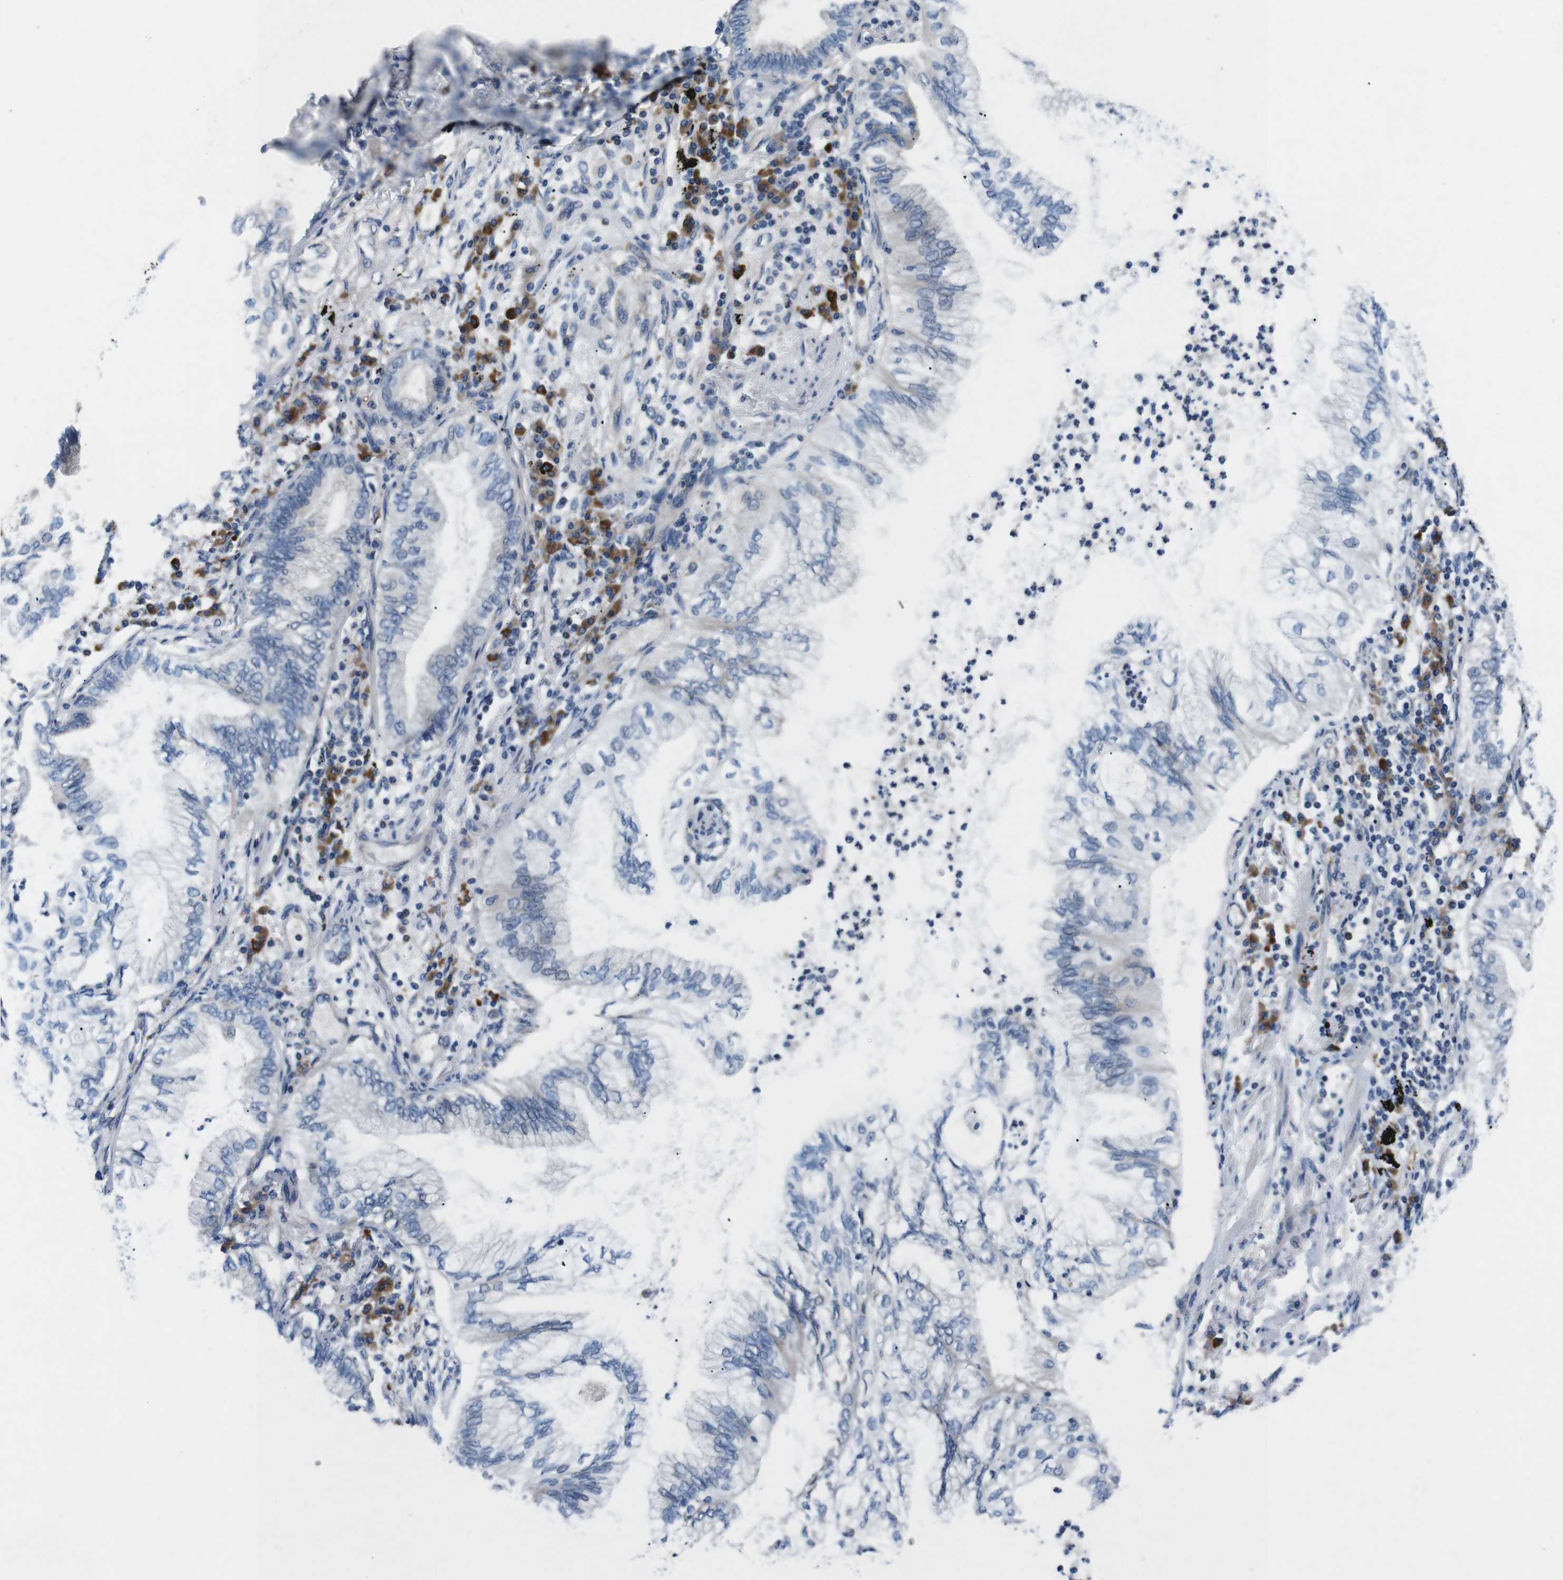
{"staining": {"intensity": "negative", "quantity": "none", "location": "none"}, "tissue": "lung cancer", "cell_type": "Tumor cells", "image_type": "cancer", "snomed": [{"axis": "morphology", "description": "Normal tissue, NOS"}, {"axis": "morphology", "description": "Adenocarcinoma, NOS"}, {"axis": "topography", "description": "Bronchus"}, {"axis": "topography", "description": "Lung"}], "caption": "DAB (3,3'-diaminobenzidine) immunohistochemical staining of lung adenocarcinoma reveals no significant staining in tumor cells.", "gene": "JAK1", "patient": {"sex": "female", "age": 70}}